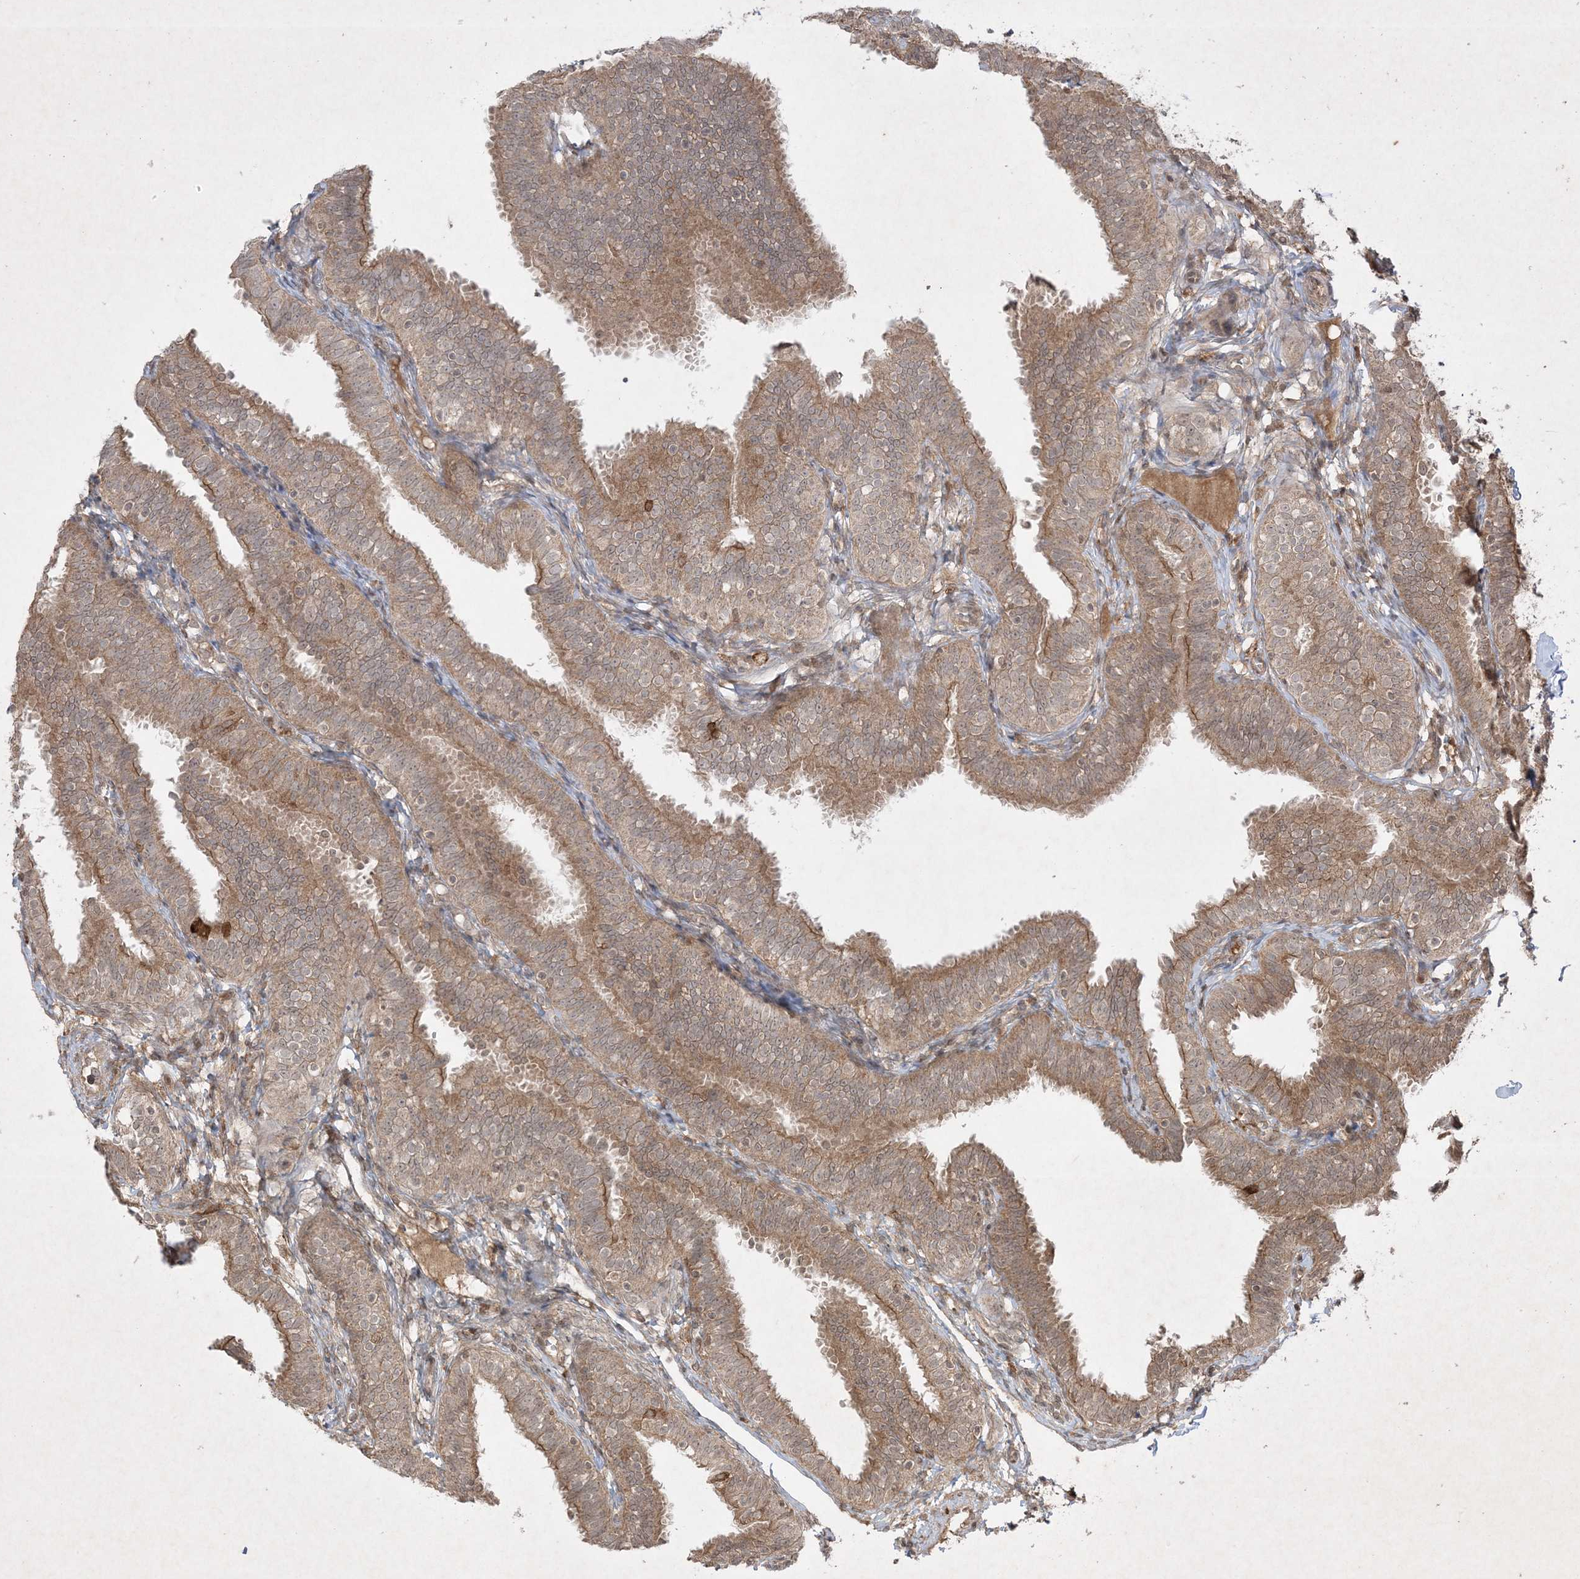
{"staining": {"intensity": "moderate", "quantity": "25%-75%", "location": "cytoplasmic/membranous"}, "tissue": "fallopian tube", "cell_type": "Glandular cells", "image_type": "normal", "snomed": [{"axis": "morphology", "description": "Normal tissue, NOS"}, {"axis": "topography", "description": "Fallopian tube"}], "caption": "Immunohistochemistry (DAB) staining of normal fallopian tube shows moderate cytoplasmic/membranous protein positivity in approximately 25%-75% of glandular cells. The staining is performed using DAB (3,3'-diaminobenzidine) brown chromogen to label protein expression. The nuclei are counter-stained blue using hematoxylin.", "gene": "PTK6", "patient": {"sex": "female", "age": 35}}